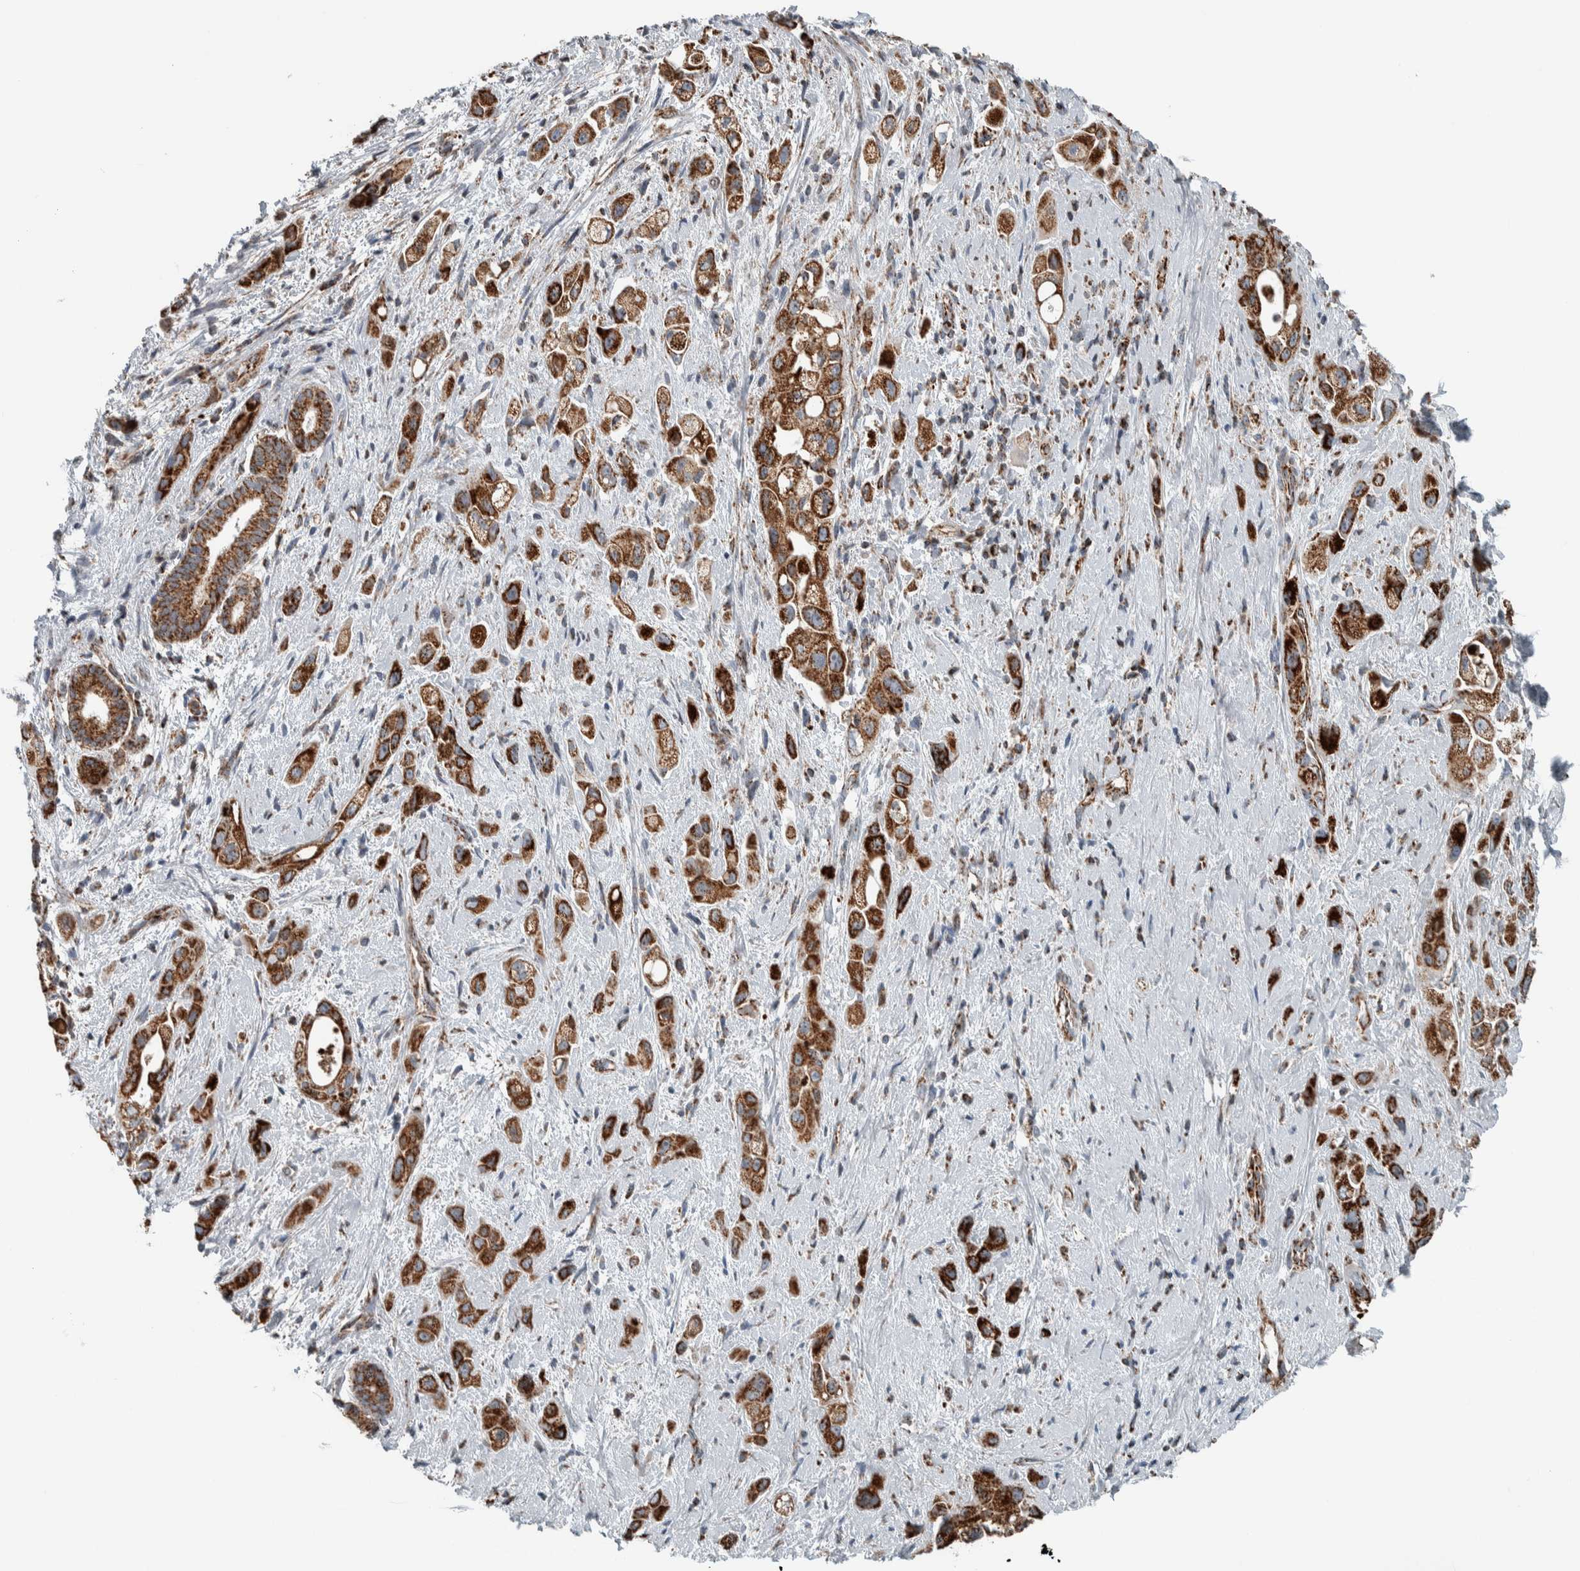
{"staining": {"intensity": "strong", "quantity": ">75%", "location": "cytoplasmic/membranous"}, "tissue": "pancreatic cancer", "cell_type": "Tumor cells", "image_type": "cancer", "snomed": [{"axis": "morphology", "description": "Adenocarcinoma, NOS"}, {"axis": "topography", "description": "Pancreas"}], "caption": "Protein expression analysis of human pancreatic cancer (adenocarcinoma) reveals strong cytoplasmic/membranous expression in about >75% of tumor cells.", "gene": "CNTROB", "patient": {"sex": "female", "age": 66}}